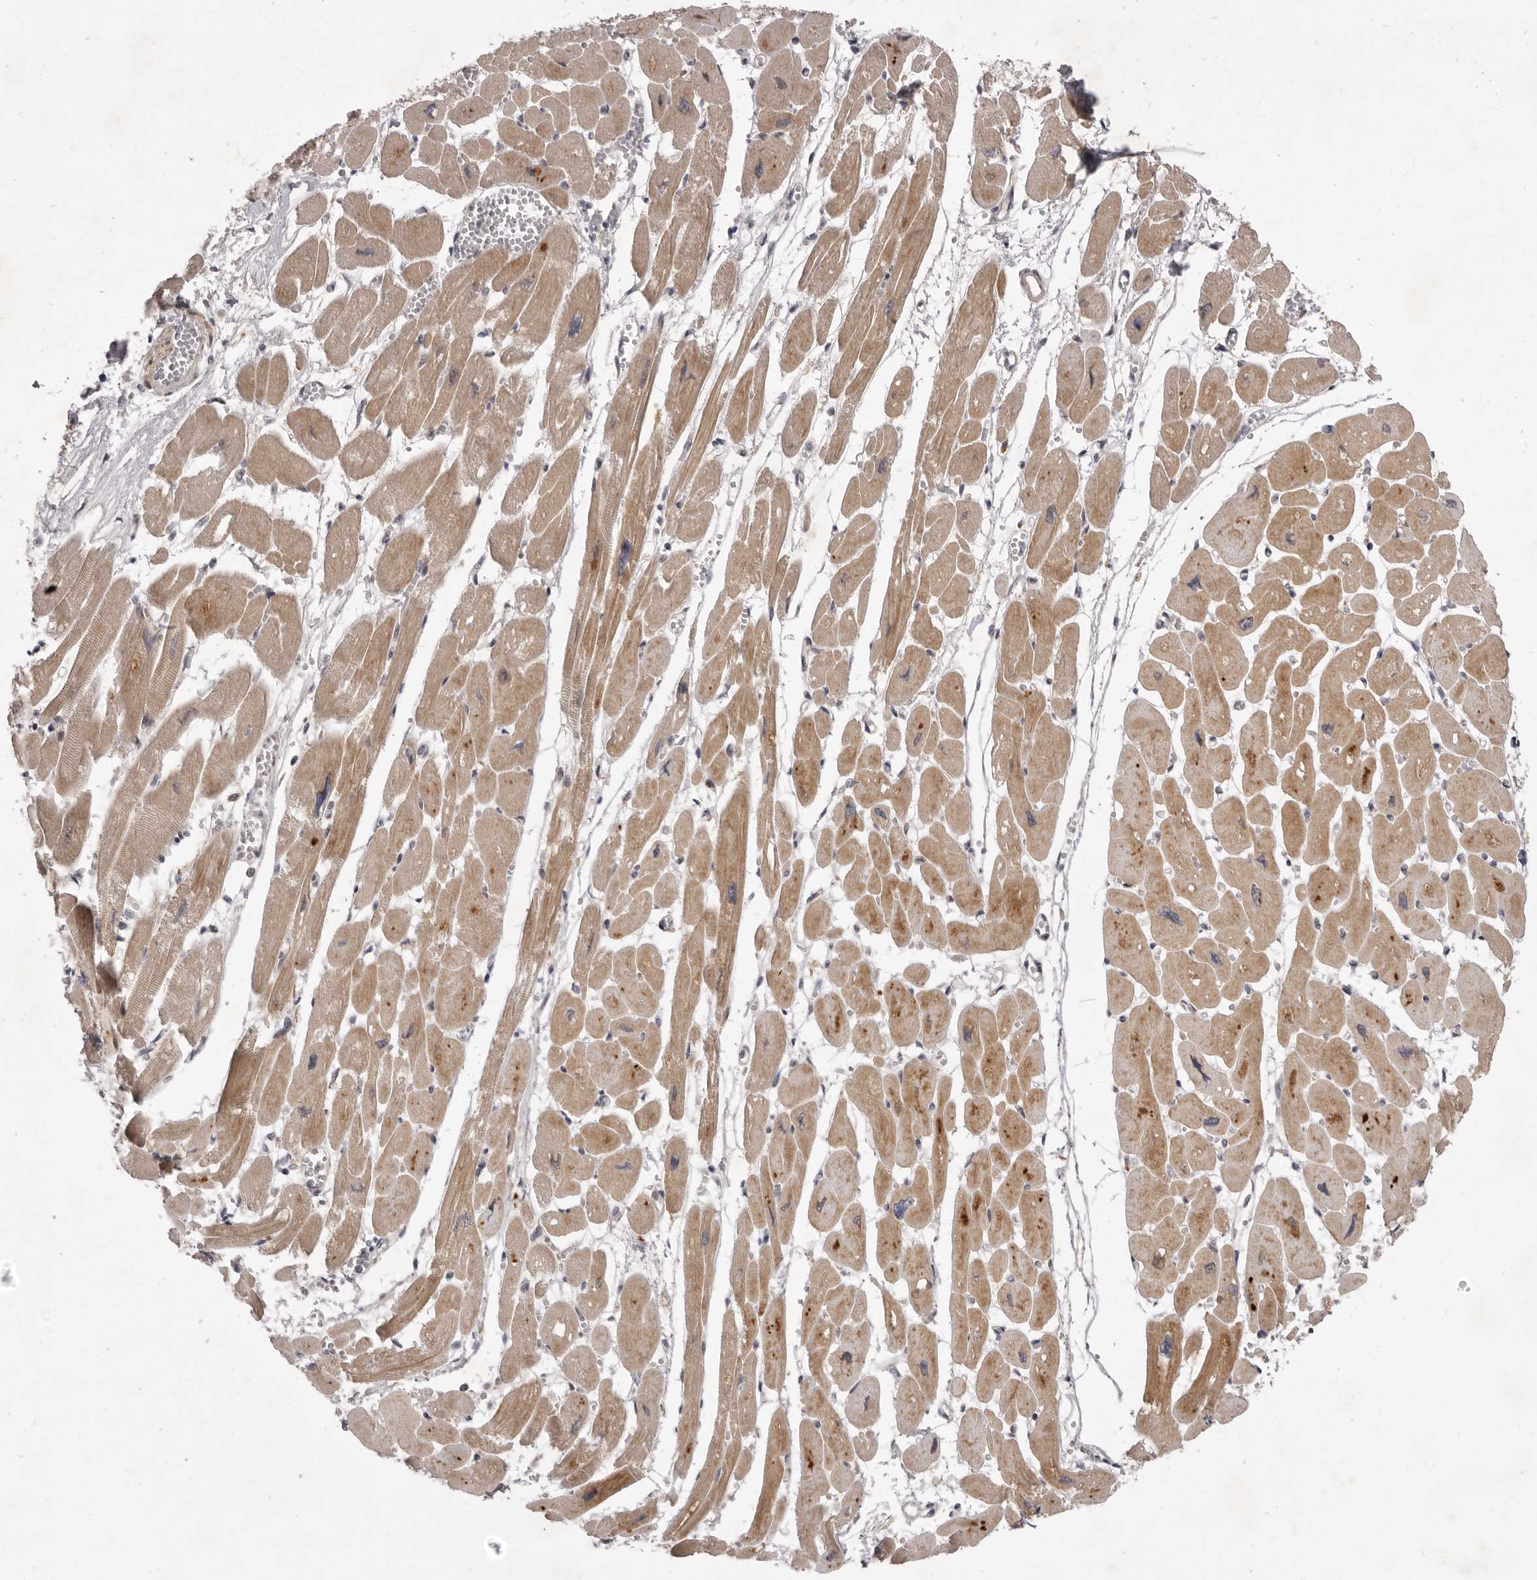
{"staining": {"intensity": "moderate", "quantity": ">75%", "location": "cytoplasmic/membranous"}, "tissue": "heart muscle", "cell_type": "Cardiomyocytes", "image_type": "normal", "snomed": [{"axis": "morphology", "description": "Normal tissue, NOS"}, {"axis": "topography", "description": "Heart"}], "caption": "Immunohistochemistry histopathology image of normal heart muscle: heart muscle stained using immunohistochemistry exhibits medium levels of moderate protein expression localized specifically in the cytoplasmic/membranous of cardiomyocytes, appearing as a cytoplasmic/membranous brown color.", "gene": "TBC1D8B", "patient": {"sex": "female", "age": 54}}